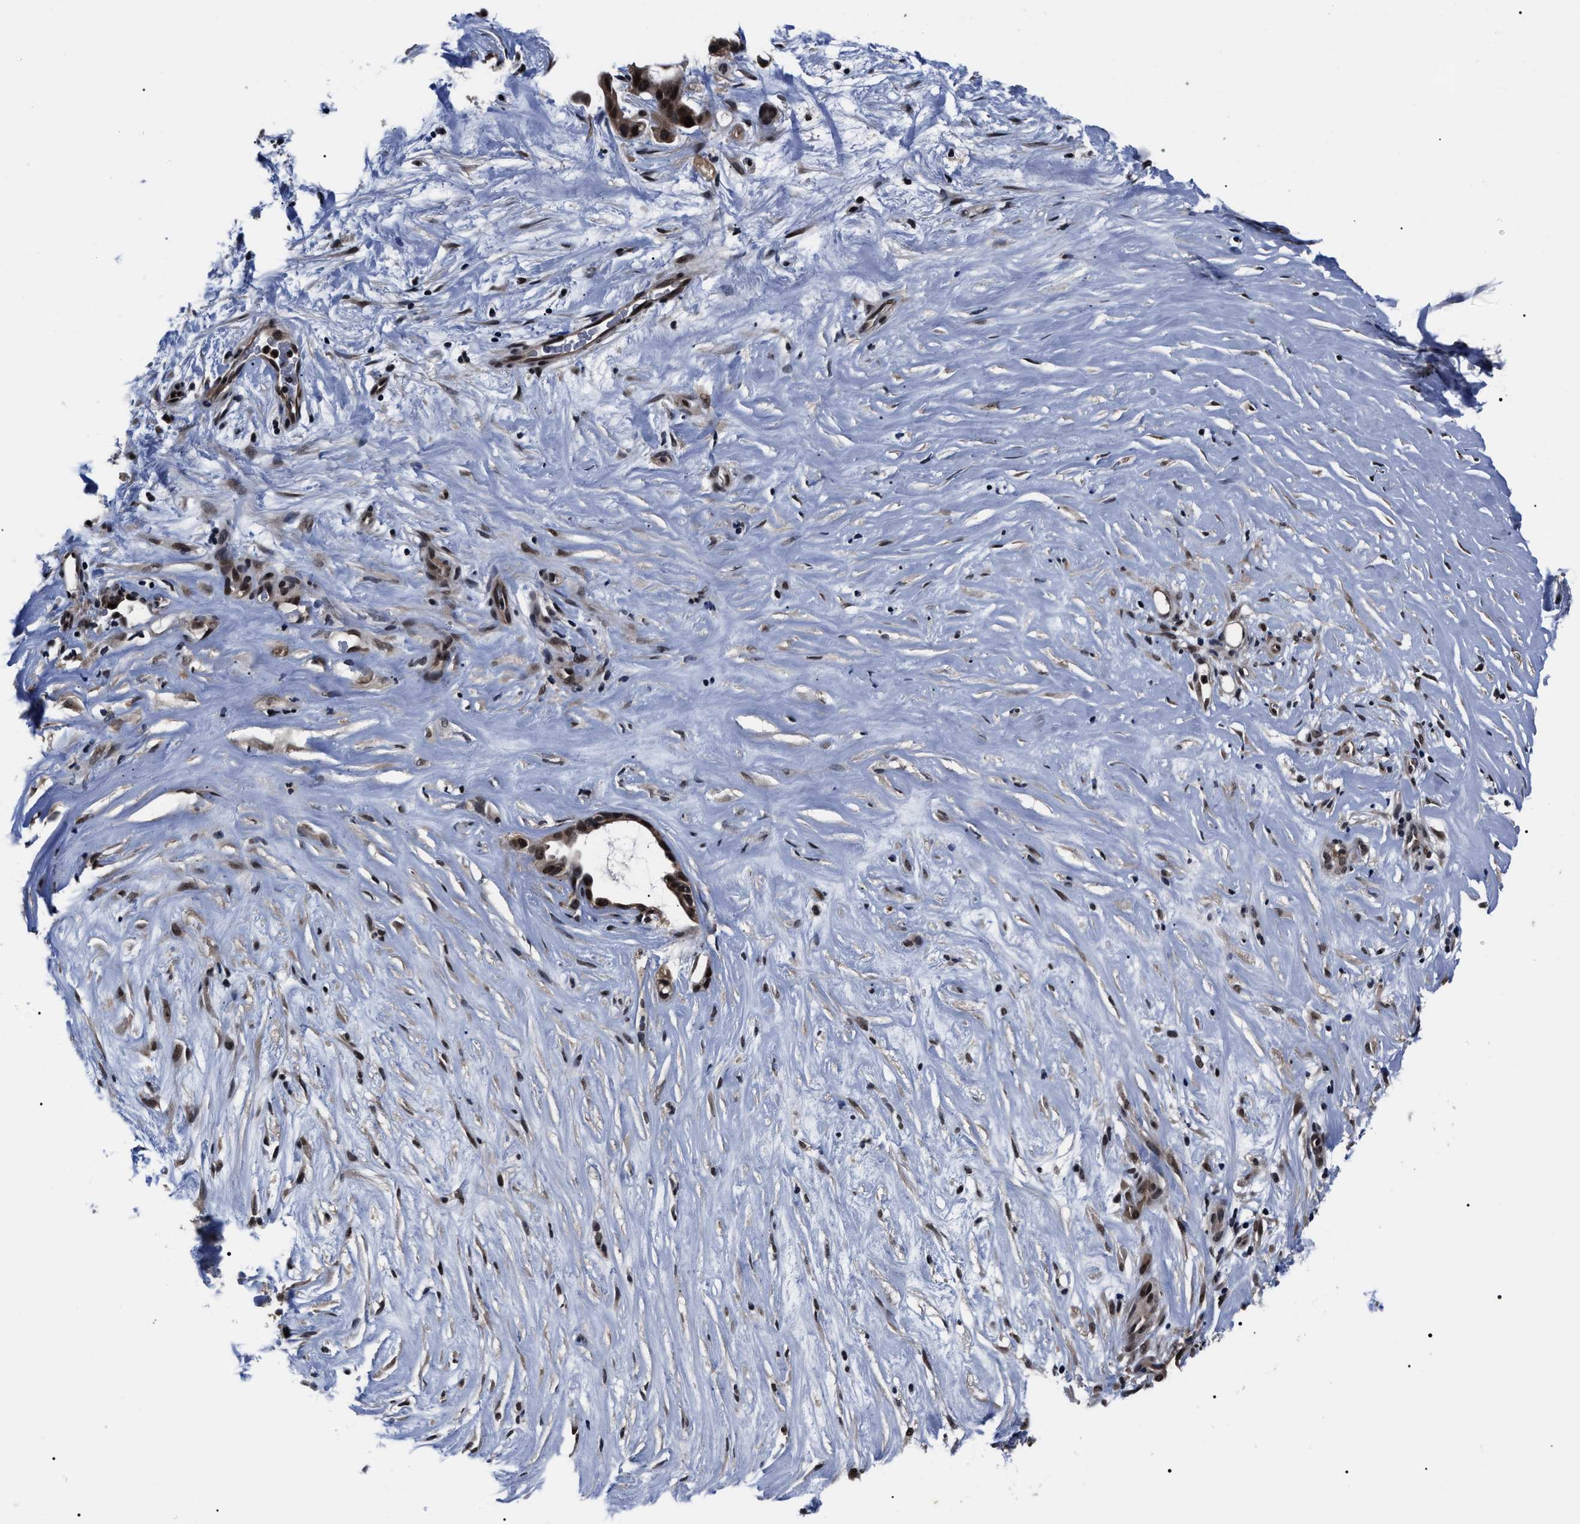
{"staining": {"intensity": "strong", "quantity": ">75%", "location": "nuclear"}, "tissue": "liver cancer", "cell_type": "Tumor cells", "image_type": "cancer", "snomed": [{"axis": "morphology", "description": "Cholangiocarcinoma"}, {"axis": "topography", "description": "Liver"}], "caption": "Tumor cells display strong nuclear positivity in approximately >75% of cells in liver cancer (cholangiocarcinoma).", "gene": "CSNK2A1", "patient": {"sex": "female", "age": 65}}